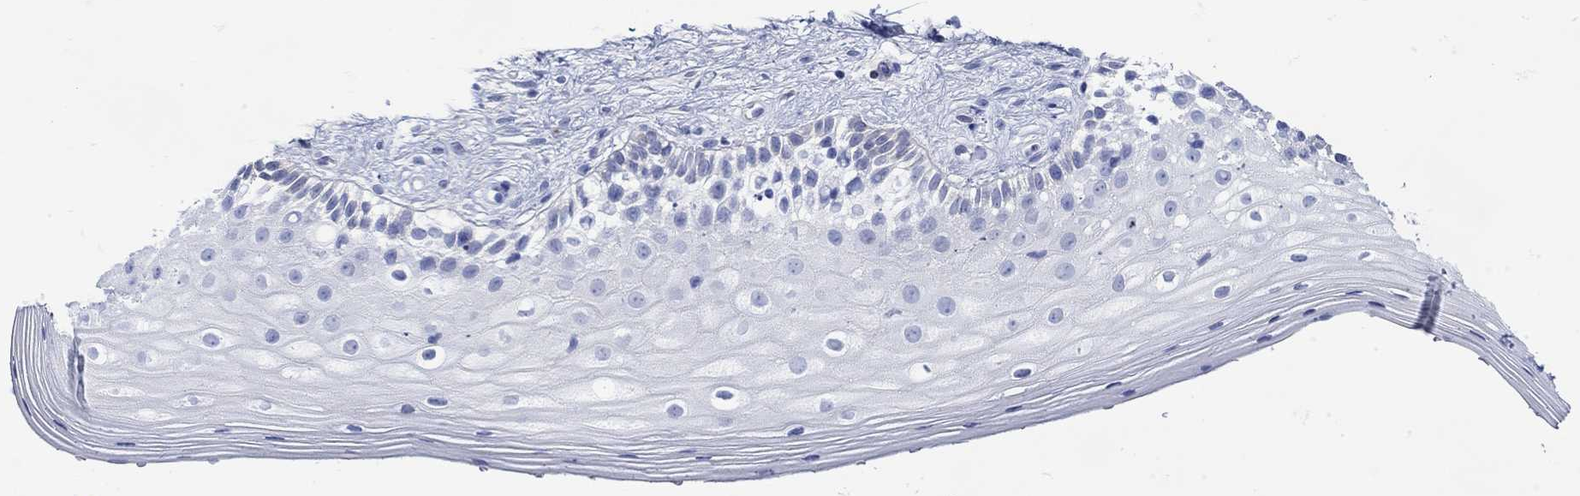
{"staining": {"intensity": "negative", "quantity": "none", "location": "none"}, "tissue": "vagina", "cell_type": "Squamous epithelial cells", "image_type": "normal", "snomed": [{"axis": "morphology", "description": "Normal tissue, NOS"}, {"axis": "topography", "description": "Vagina"}], "caption": "Vagina was stained to show a protein in brown. There is no significant positivity in squamous epithelial cells.", "gene": "ANKMY1", "patient": {"sex": "female", "age": 47}}